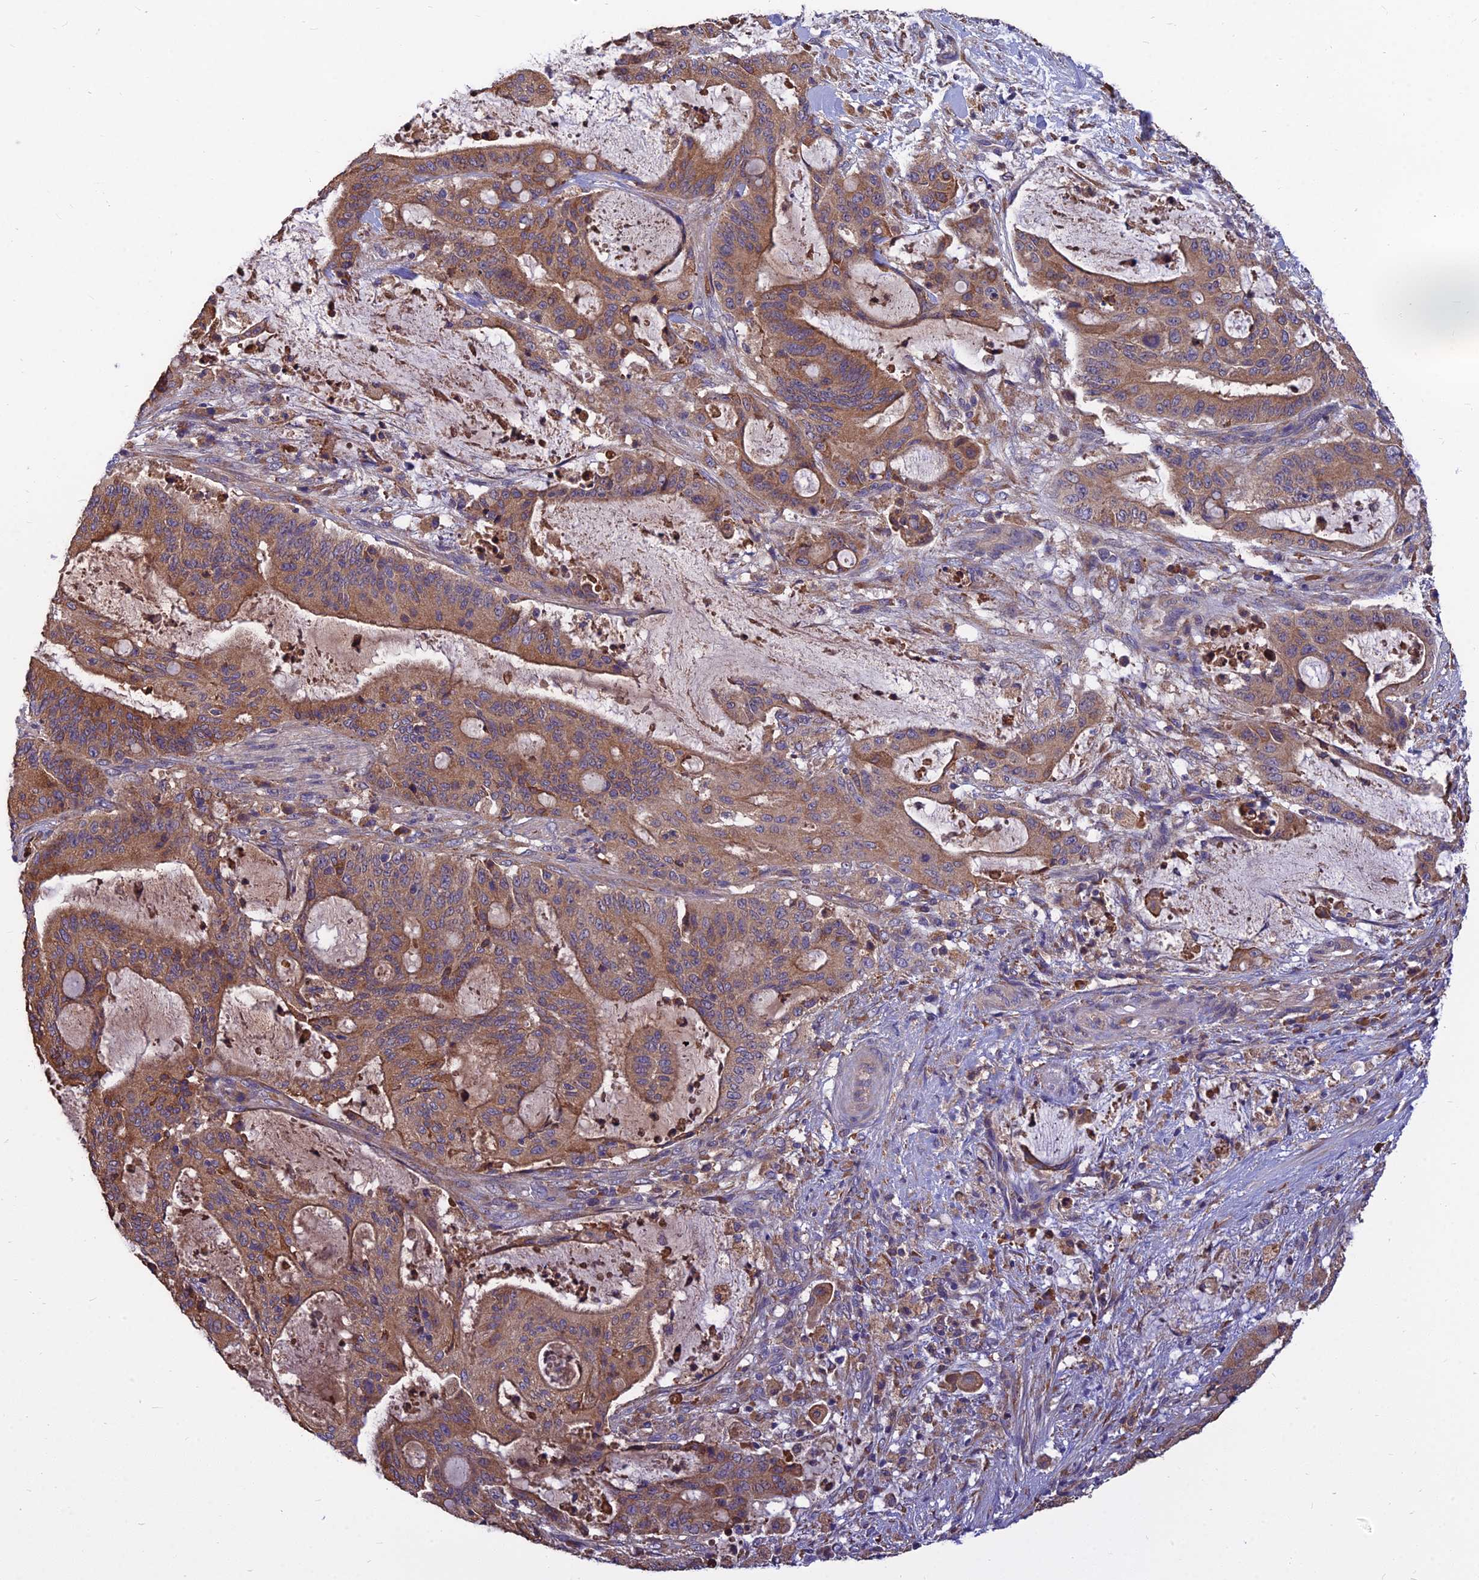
{"staining": {"intensity": "moderate", "quantity": ">75%", "location": "cytoplasmic/membranous"}, "tissue": "liver cancer", "cell_type": "Tumor cells", "image_type": "cancer", "snomed": [{"axis": "morphology", "description": "Normal tissue, NOS"}, {"axis": "morphology", "description": "Cholangiocarcinoma"}, {"axis": "topography", "description": "Liver"}, {"axis": "topography", "description": "Peripheral nerve tissue"}], "caption": "A photomicrograph of human liver cancer (cholangiocarcinoma) stained for a protein displays moderate cytoplasmic/membranous brown staining in tumor cells.", "gene": "UMAD1", "patient": {"sex": "female", "age": 73}}